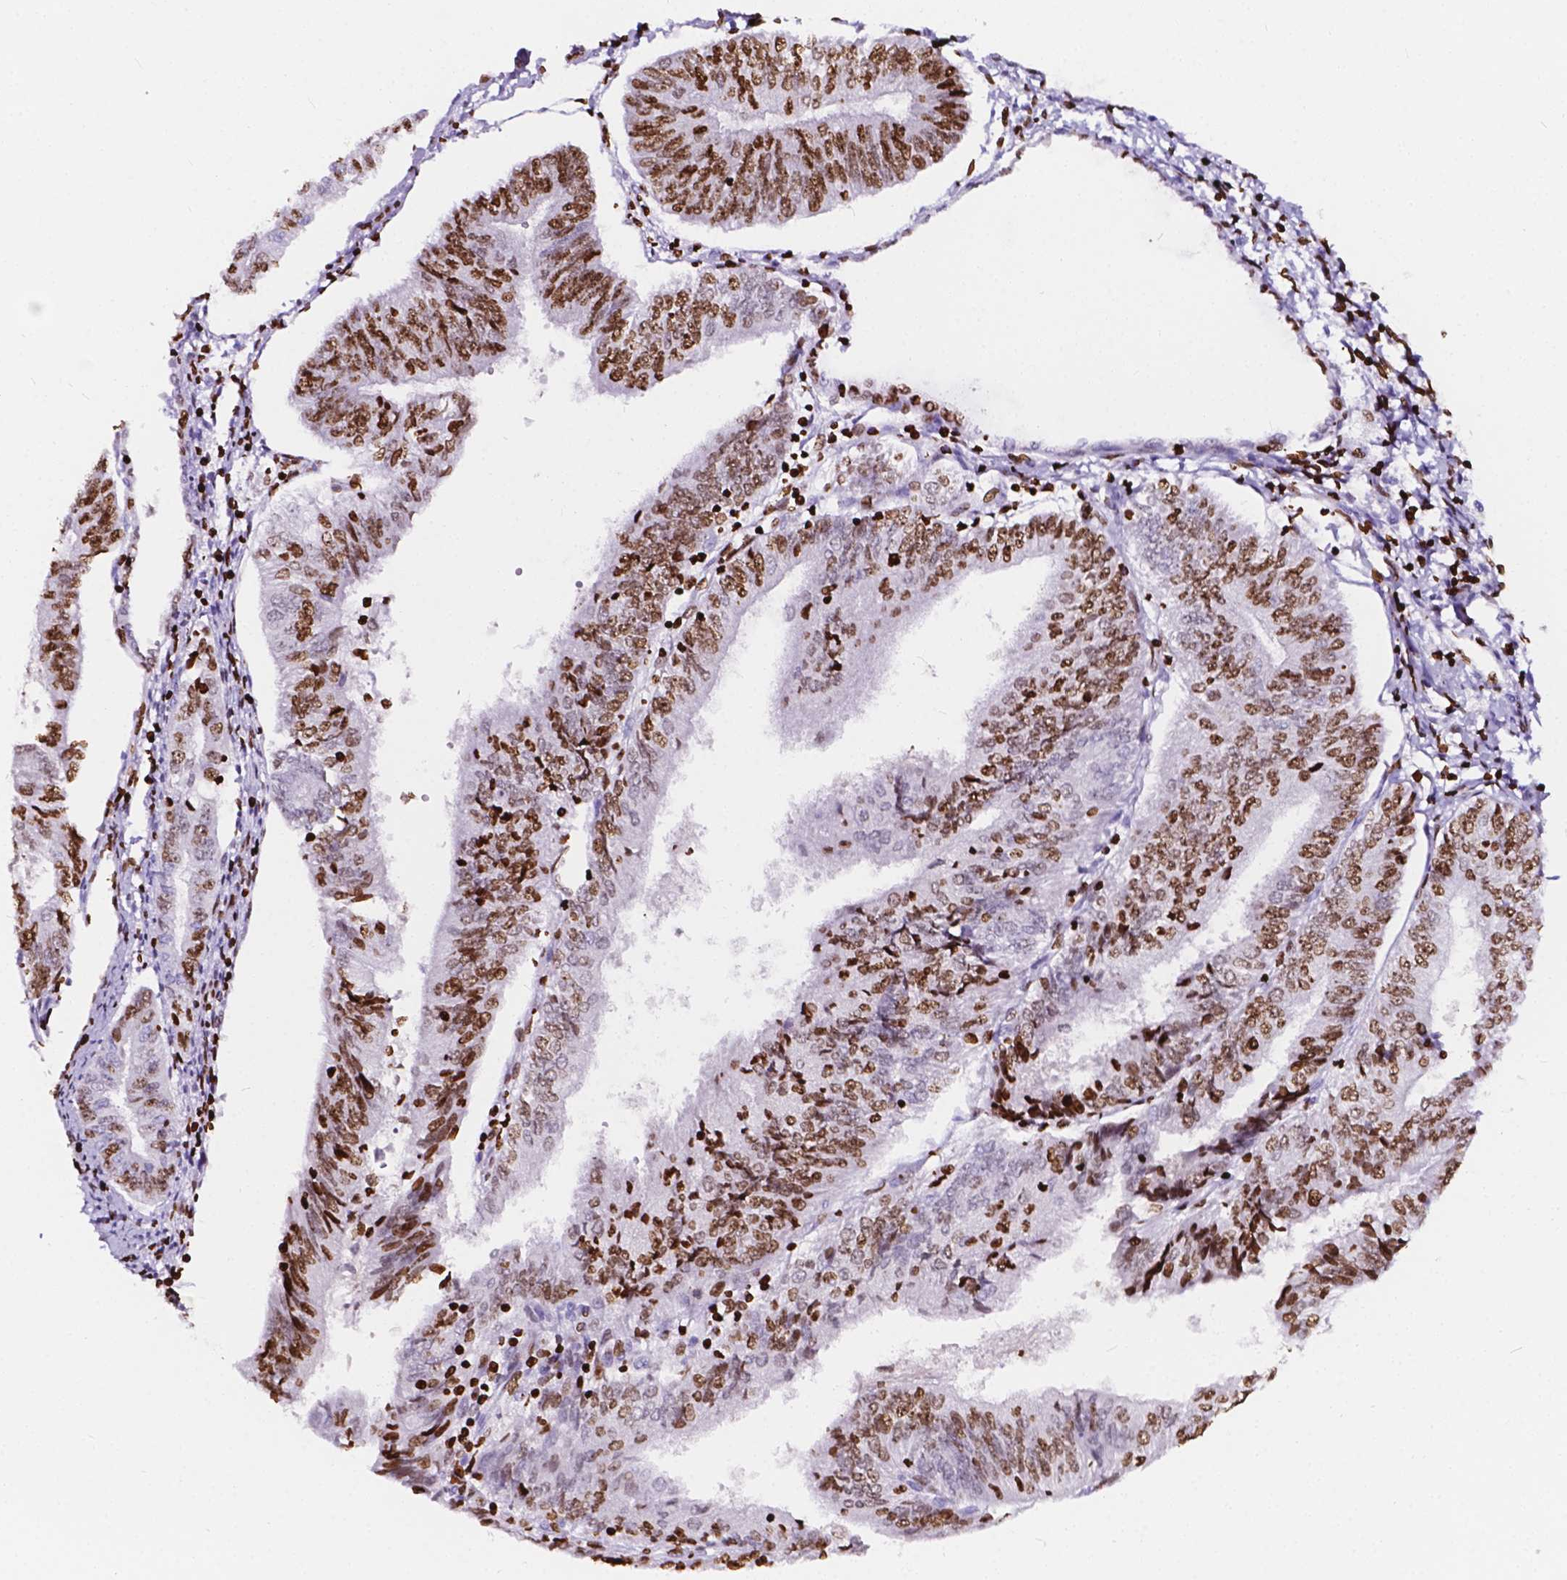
{"staining": {"intensity": "moderate", "quantity": "25%-75%", "location": "nuclear"}, "tissue": "endometrial cancer", "cell_type": "Tumor cells", "image_type": "cancer", "snomed": [{"axis": "morphology", "description": "Adenocarcinoma, NOS"}, {"axis": "topography", "description": "Endometrium"}], "caption": "An immunohistochemistry (IHC) photomicrograph of neoplastic tissue is shown. Protein staining in brown labels moderate nuclear positivity in adenocarcinoma (endometrial) within tumor cells.", "gene": "CBY3", "patient": {"sex": "female", "age": 58}}